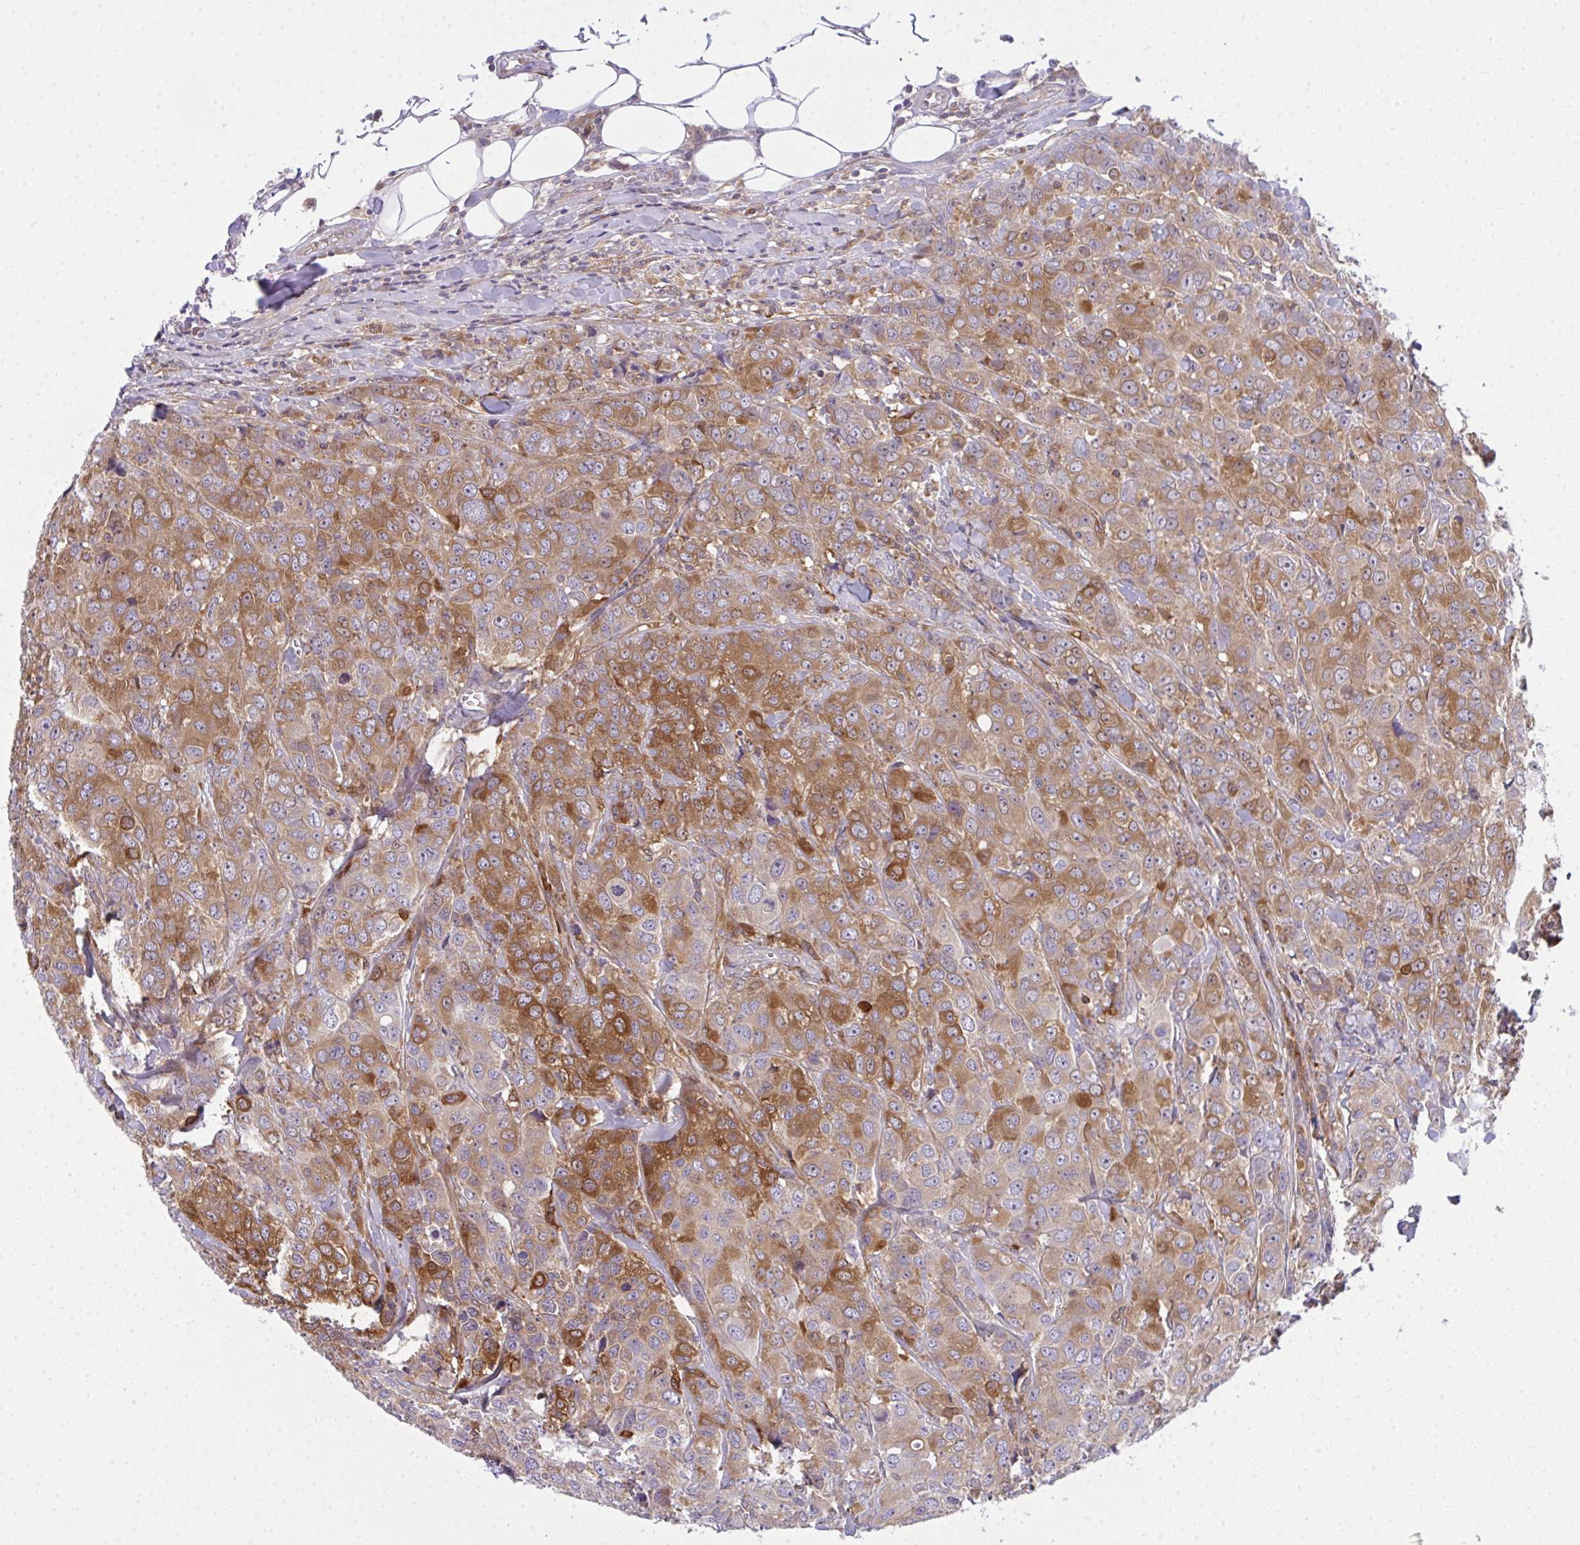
{"staining": {"intensity": "moderate", "quantity": ">75%", "location": "cytoplasmic/membranous"}, "tissue": "breast cancer", "cell_type": "Tumor cells", "image_type": "cancer", "snomed": [{"axis": "morphology", "description": "Duct carcinoma"}, {"axis": "topography", "description": "Breast"}], "caption": "Immunohistochemistry (IHC) (DAB (3,3'-diaminobenzidine)) staining of breast intraductal carcinoma displays moderate cytoplasmic/membranous protein staining in approximately >75% of tumor cells. The protein is stained brown, and the nuclei are stained in blue (DAB (3,3'-diaminobenzidine) IHC with brightfield microscopy, high magnification).", "gene": "SLC30A6", "patient": {"sex": "female", "age": 43}}